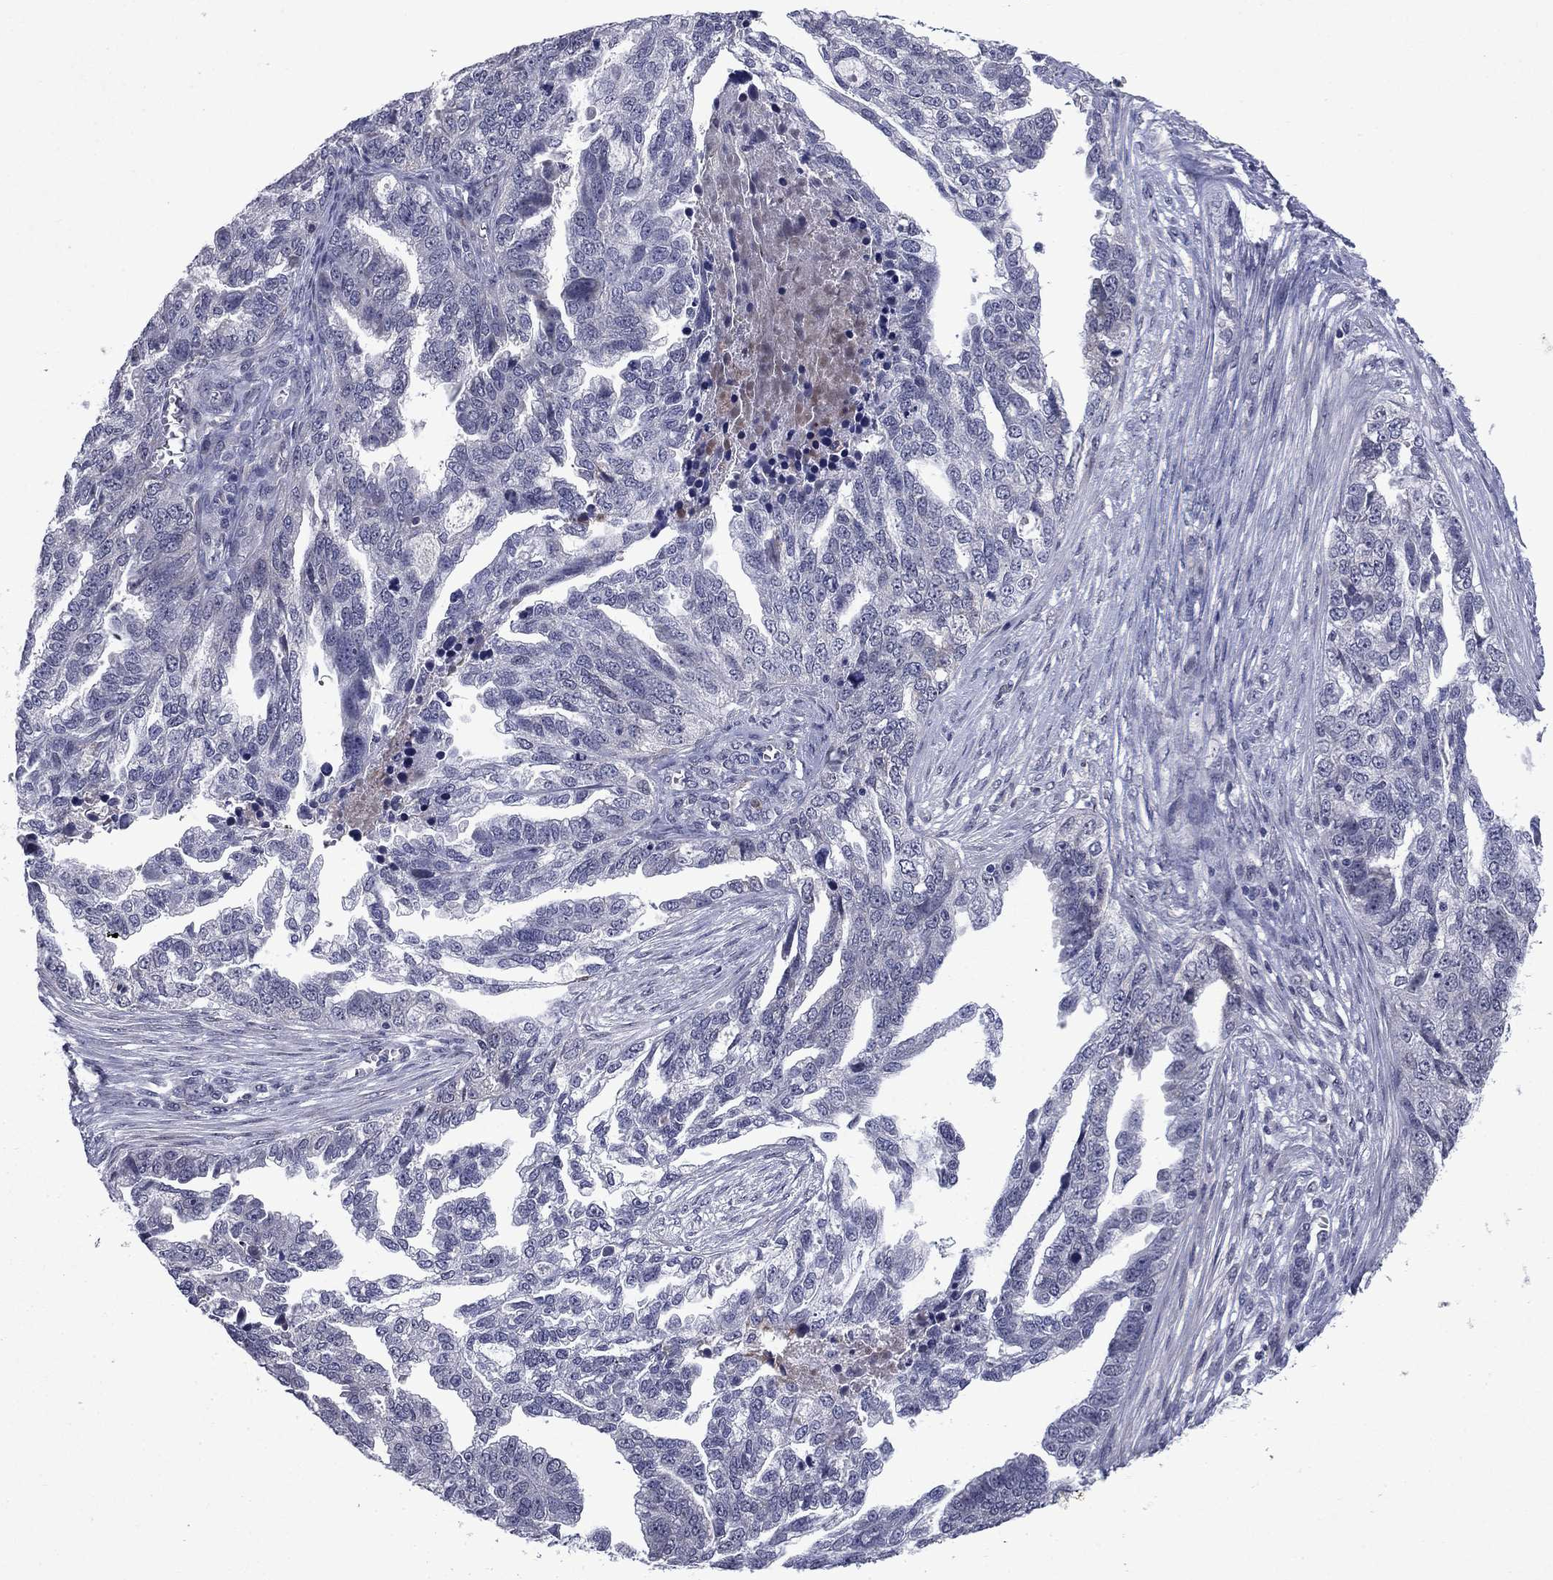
{"staining": {"intensity": "negative", "quantity": "none", "location": "none"}, "tissue": "ovarian cancer", "cell_type": "Tumor cells", "image_type": "cancer", "snomed": [{"axis": "morphology", "description": "Cystadenocarcinoma, serous, NOS"}, {"axis": "topography", "description": "Ovary"}], "caption": "Tumor cells are negative for protein expression in human ovarian cancer. (Brightfield microscopy of DAB (3,3'-diaminobenzidine) IHC at high magnification).", "gene": "ECM1", "patient": {"sex": "female", "age": 51}}